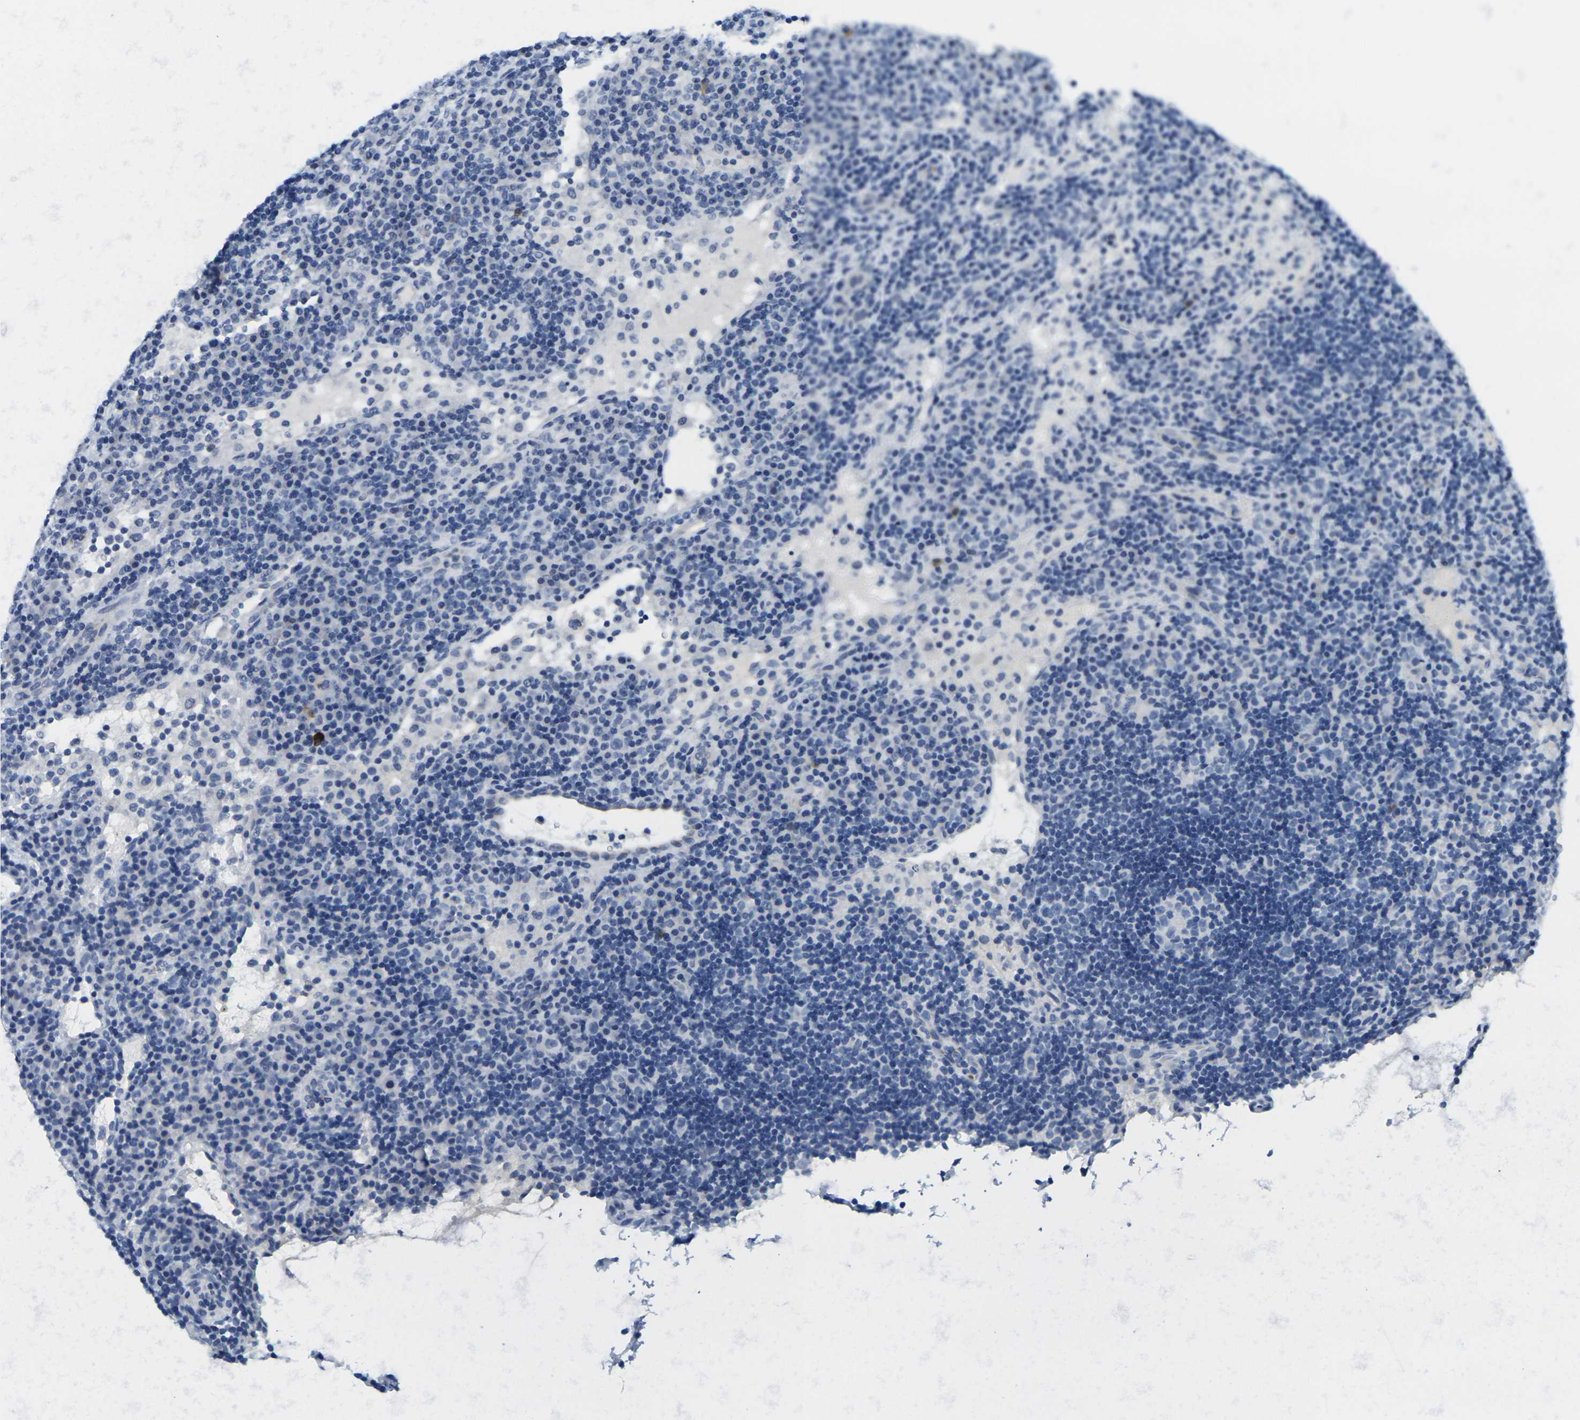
{"staining": {"intensity": "negative", "quantity": "none", "location": "none"}, "tissue": "lymph node", "cell_type": "Germinal center cells", "image_type": "normal", "snomed": [{"axis": "morphology", "description": "Normal tissue, NOS"}, {"axis": "topography", "description": "Lymph node"}], "caption": "This is a micrograph of immunohistochemistry staining of benign lymph node, which shows no positivity in germinal center cells.", "gene": "FAM3D", "patient": {"sex": "female", "age": 53}}